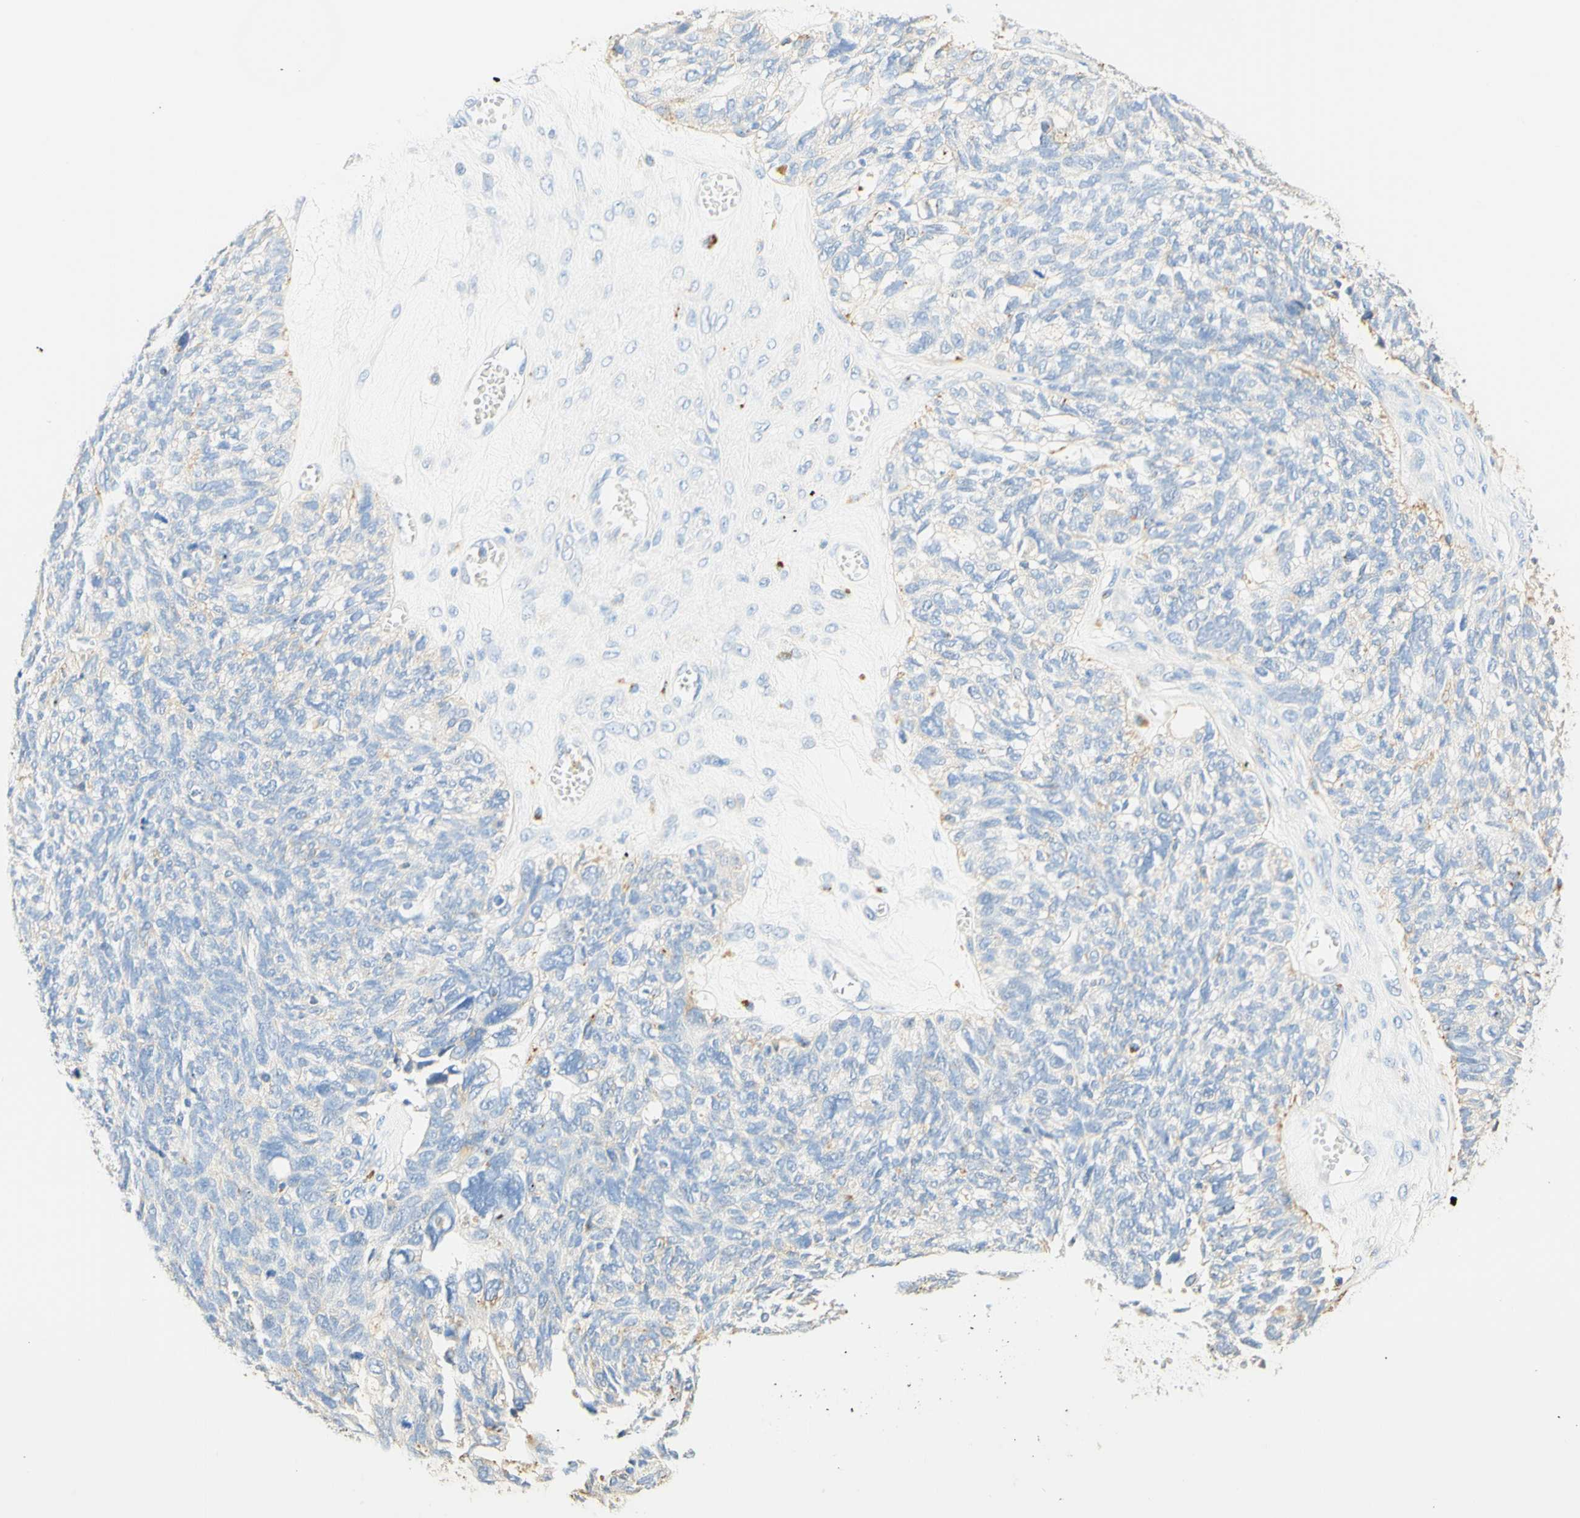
{"staining": {"intensity": "negative", "quantity": "none", "location": "none"}, "tissue": "ovarian cancer", "cell_type": "Tumor cells", "image_type": "cancer", "snomed": [{"axis": "morphology", "description": "Cystadenocarcinoma, serous, NOS"}, {"axis": "topography", "description": "Ovary"}], "caption": "IHC micrograph of neoplastic tissue: ovarian cancer stained with DAB (3,3'-diaminobenzidine) reveals no significant protein staining in tumor cells. (Brightfield microscopy of DAB (3,3'-diaminobenzidine) IHC at high magnification).", "gene": "CD63", "patient": {"sex": "female", "age": 79}}